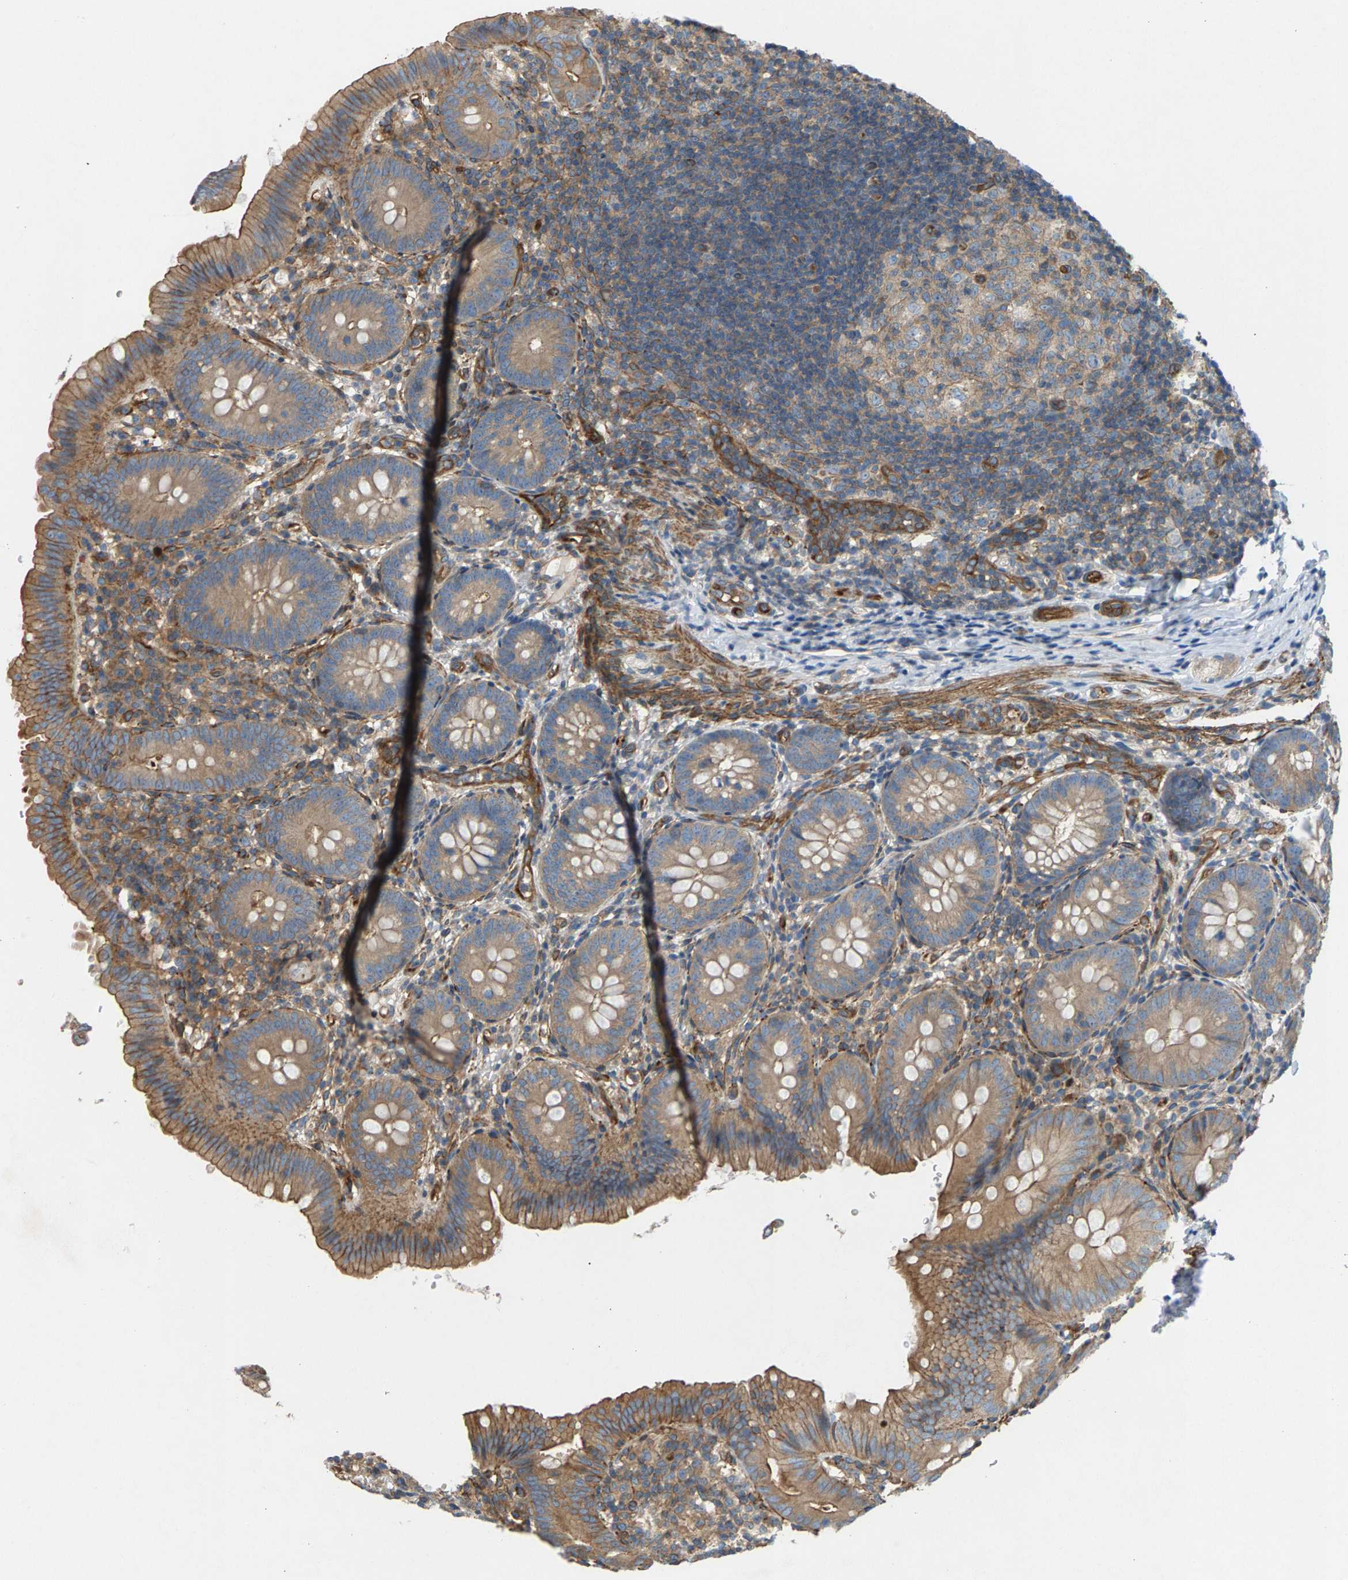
{"staining": {"intensity": "moderate", "quantity": ">75%", "location": "cytoplasmic/membranous"}, "tissue": "appendix", "cell_type": "Glandular cells", "image_type": "normal", "snomed": [{"axis": "morphology", "description": "Normal tissue, NOS"}, {"axis": "topography", "description": "Appendix"}], "caption": "Protein expression analysis of unremarkable human appendix reveals moderate cytoplasmic/membranous staining in approximately >75% of glandular cells.", "gene": "PDCL", "patient": {"sex": "male", "age": 1}}